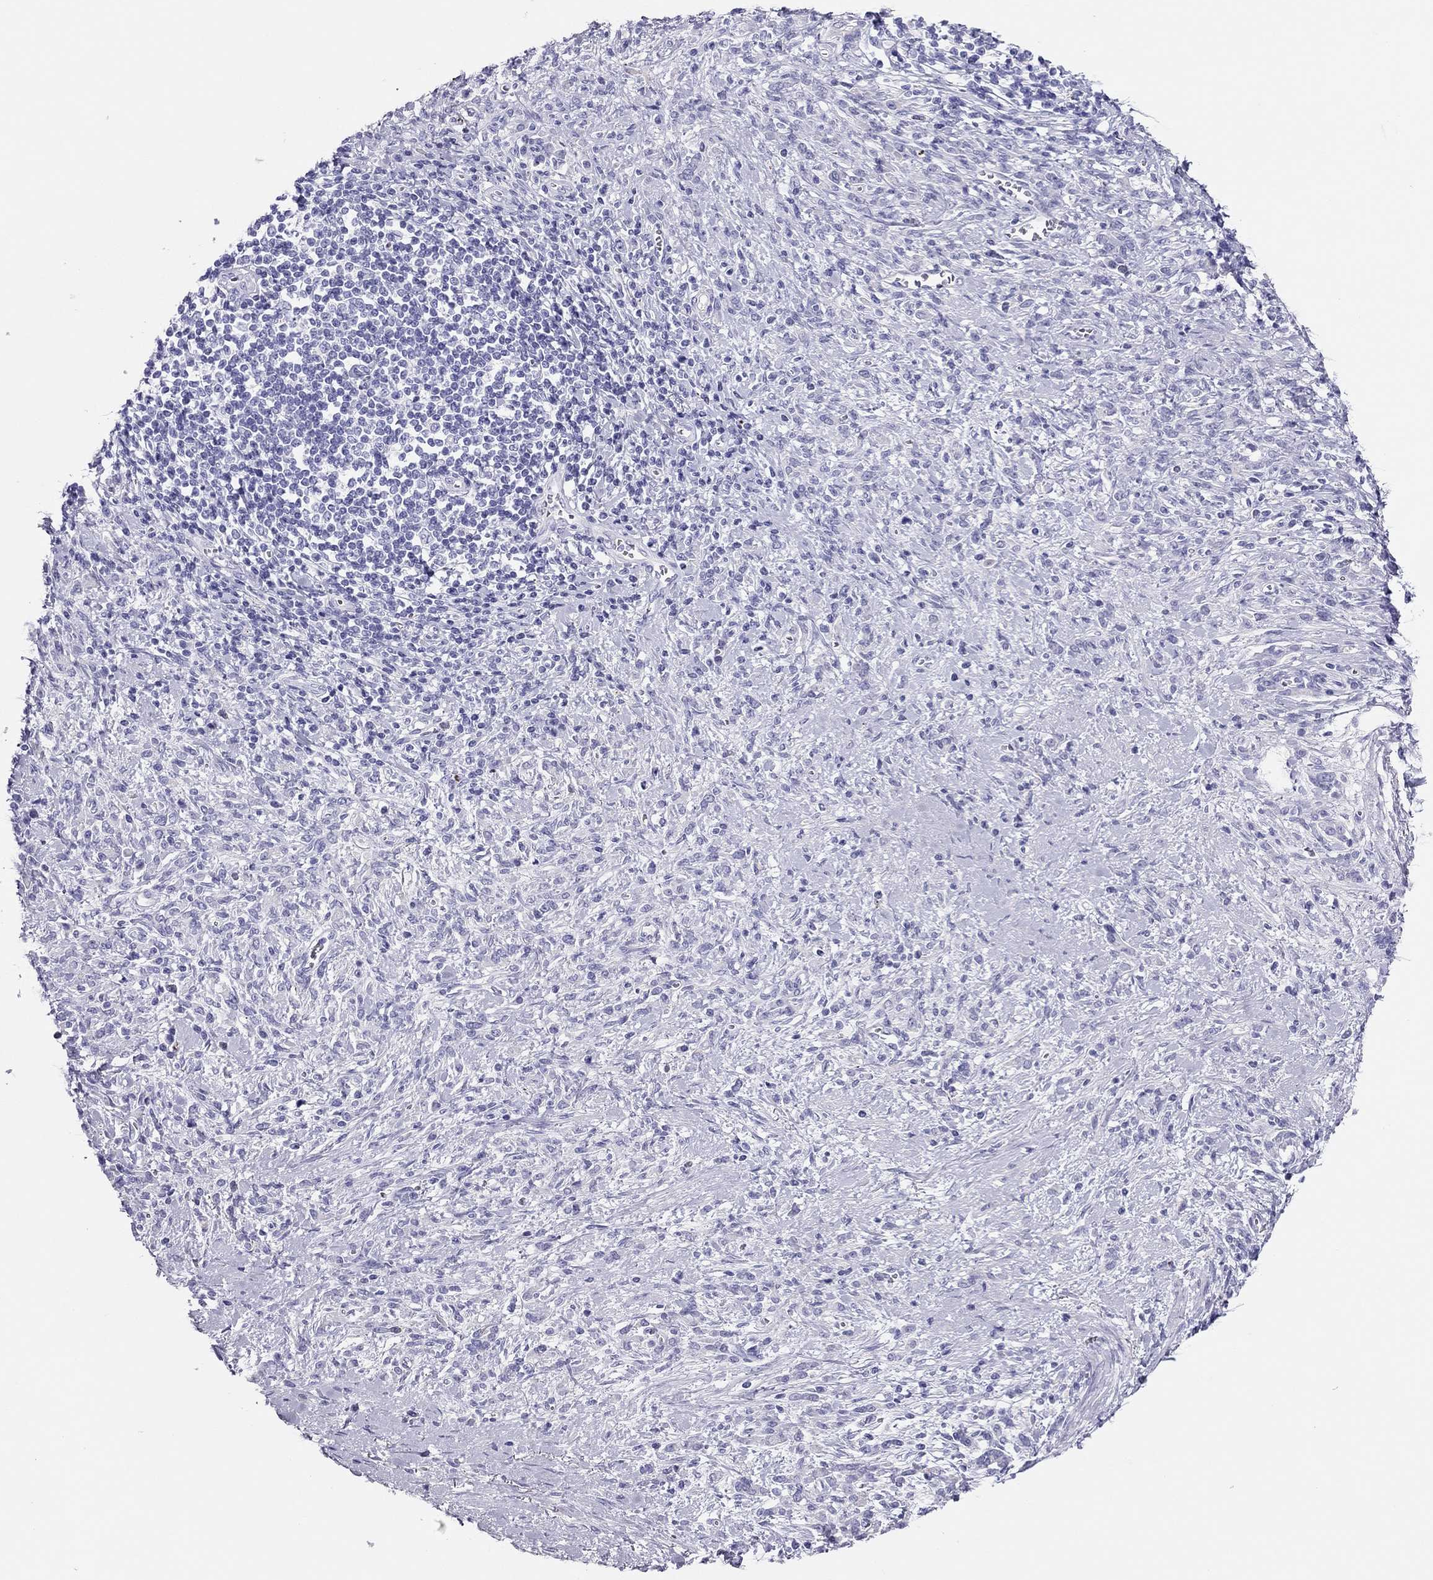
{"staining": {"intensity": "negative", "quantity": "none", "location": "none"}, "tissue": "stomach cancer", "cell_type": "Tumor cells", "image_type": "cancer", "snomed": [{"axis": "morphology", "description": "Adenocarcinoma, NOS"}, {"axis": "topography", "description": "Stomach"}], "caption": "High power microscopy image of an immunohistochemistry (IHC) image of stomach adenocarcinoma, revealing no significant positivity in tumor cells.", "gene": "TSHB", "patient": {"sex": "female", "age": 57}}